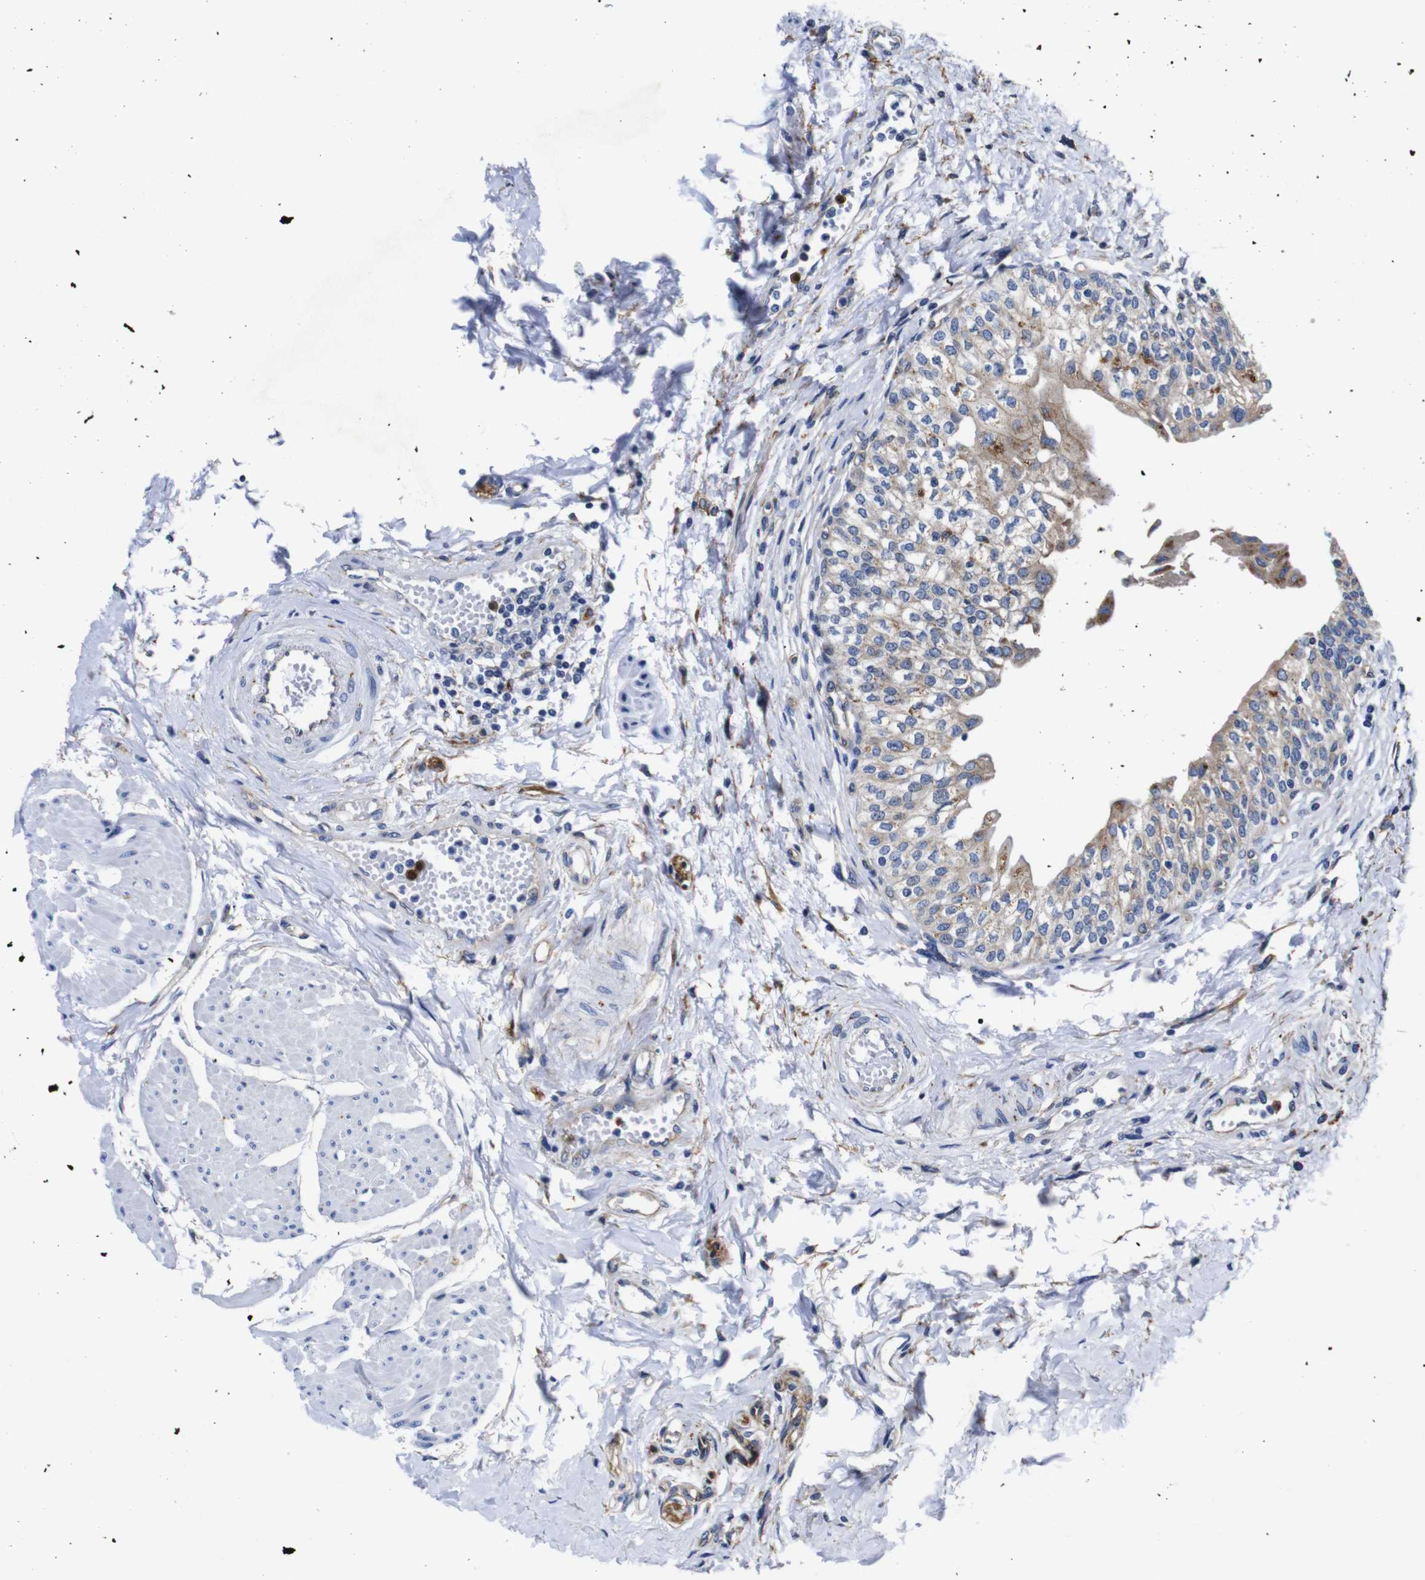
{"staining": {"intensity": "moderate", "quantity": "<25%", "location": "cytoplasmic/membranous"}, "tissue": "urinary bladder", "cell_type": "Urothelial cells", "image_type": "normal", "snomed": [{"axis": "morphology", "description": "Normal tissue, NOS"}, {"axis": "topography", "description": "Urinary bladder"}], "caption": "Immunohistochemistry (IHC) image of unremarkable urinary bladder: urinary bladder stained using immunohistochemistry (IHC) reveals low levels of moderate protein expression localized specifically in the cytoplasmic/membranous of urothelial cells, appearing as a cytoplasmic/membranous brown color.", "gene": "GIMAP2", "patient": {"sex": "male", "age": 55}}